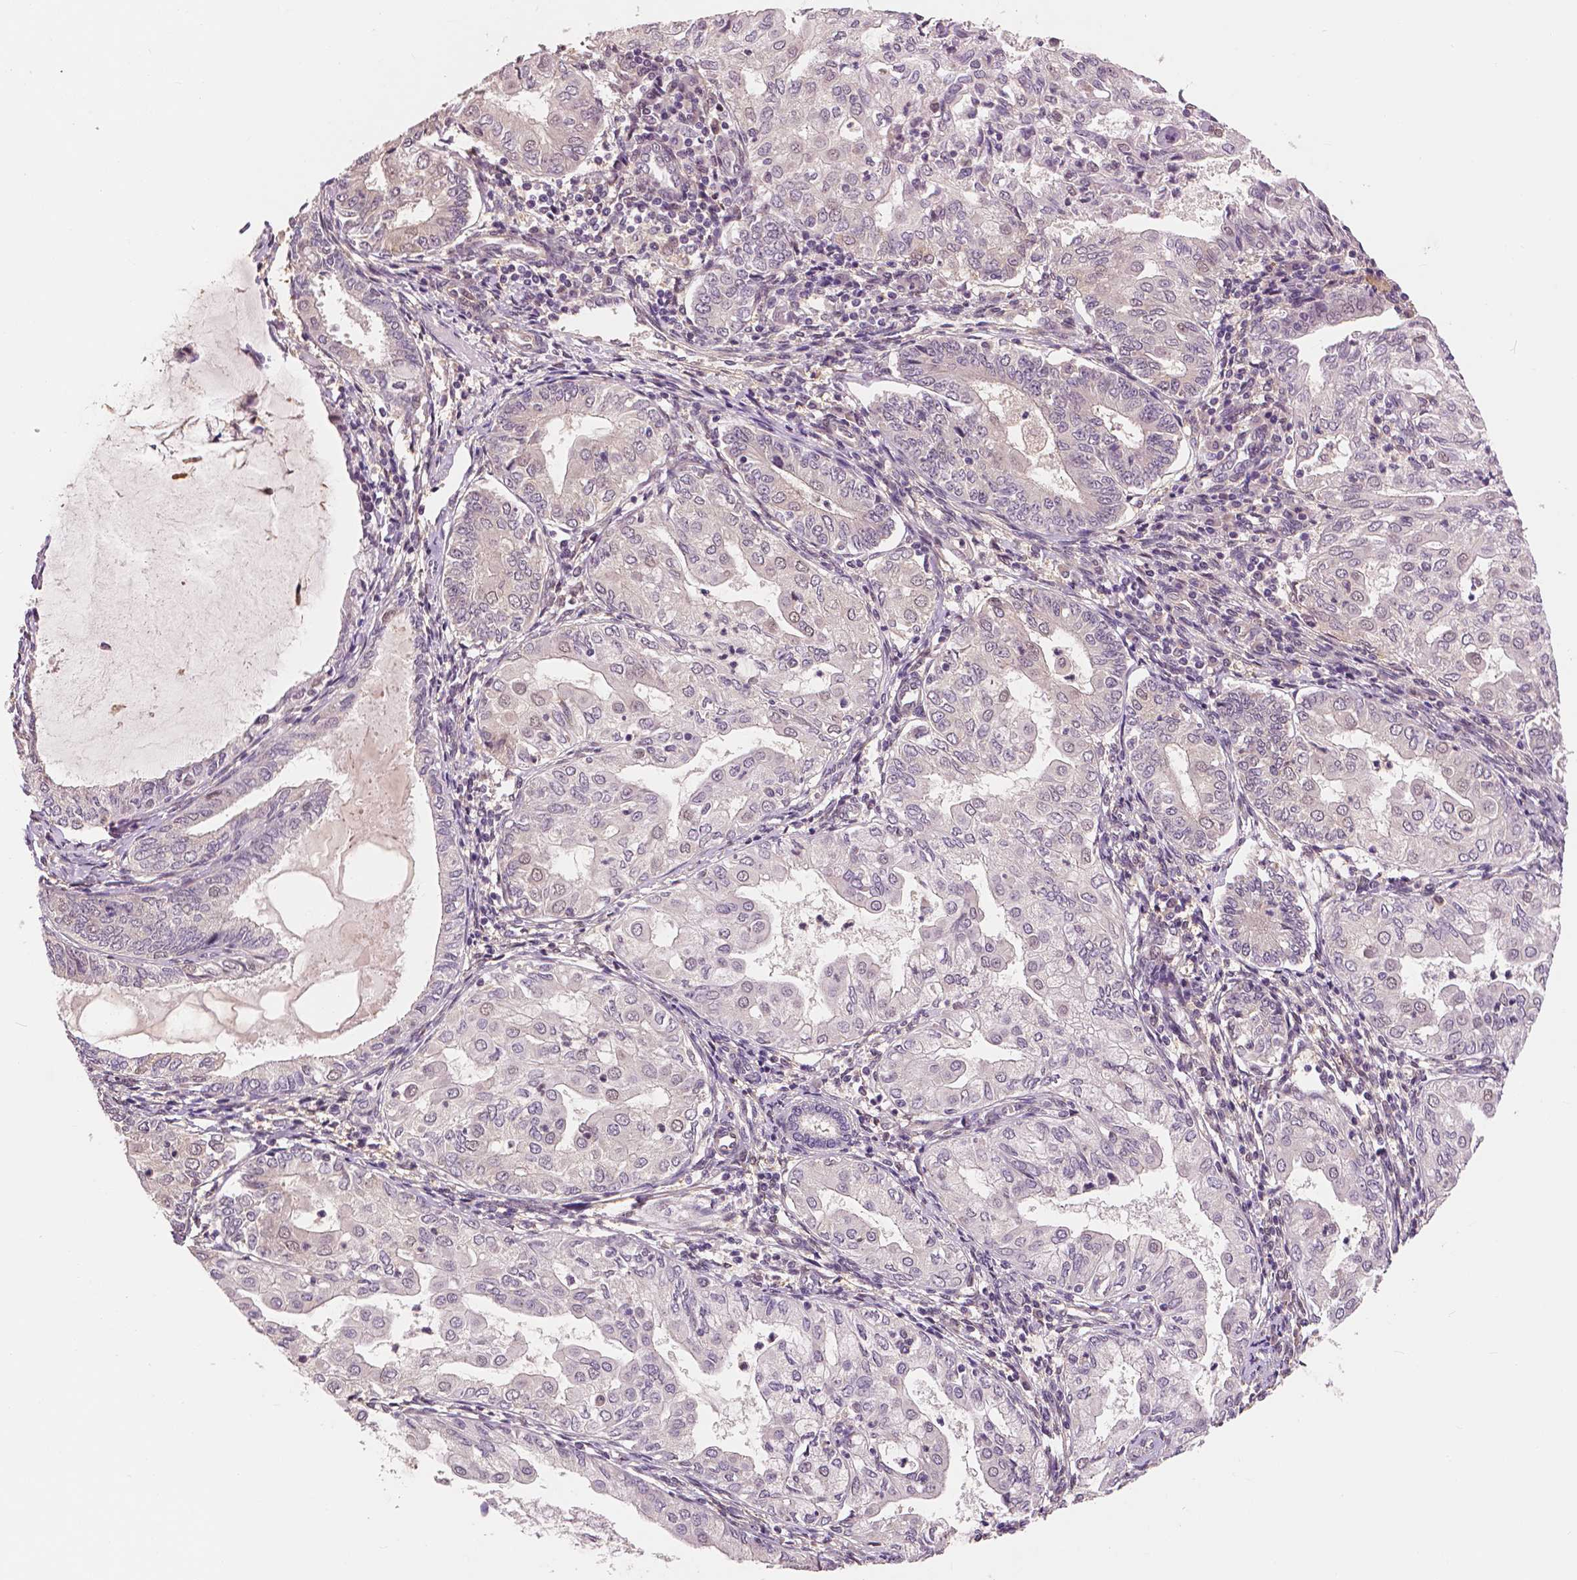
{"staining": {"intensity": "negative", "quantity": "none", "location": "none"}, "tissue": "endometrial cancer", "cell_type": "Tumor cells", "image_type": "cancer", "snomed": [{"axis": "morphology", "description": "Adenocarcinoma, NOS"}, {"axis": "topography", "description": "Endometrium"}], "caption": "The micrograph shows no significant positivity in tumor cells of adenocarcinoma (endometrial).", "gene": "MAP1LC3B", "patient": {"sex": "female", "age": 68}}